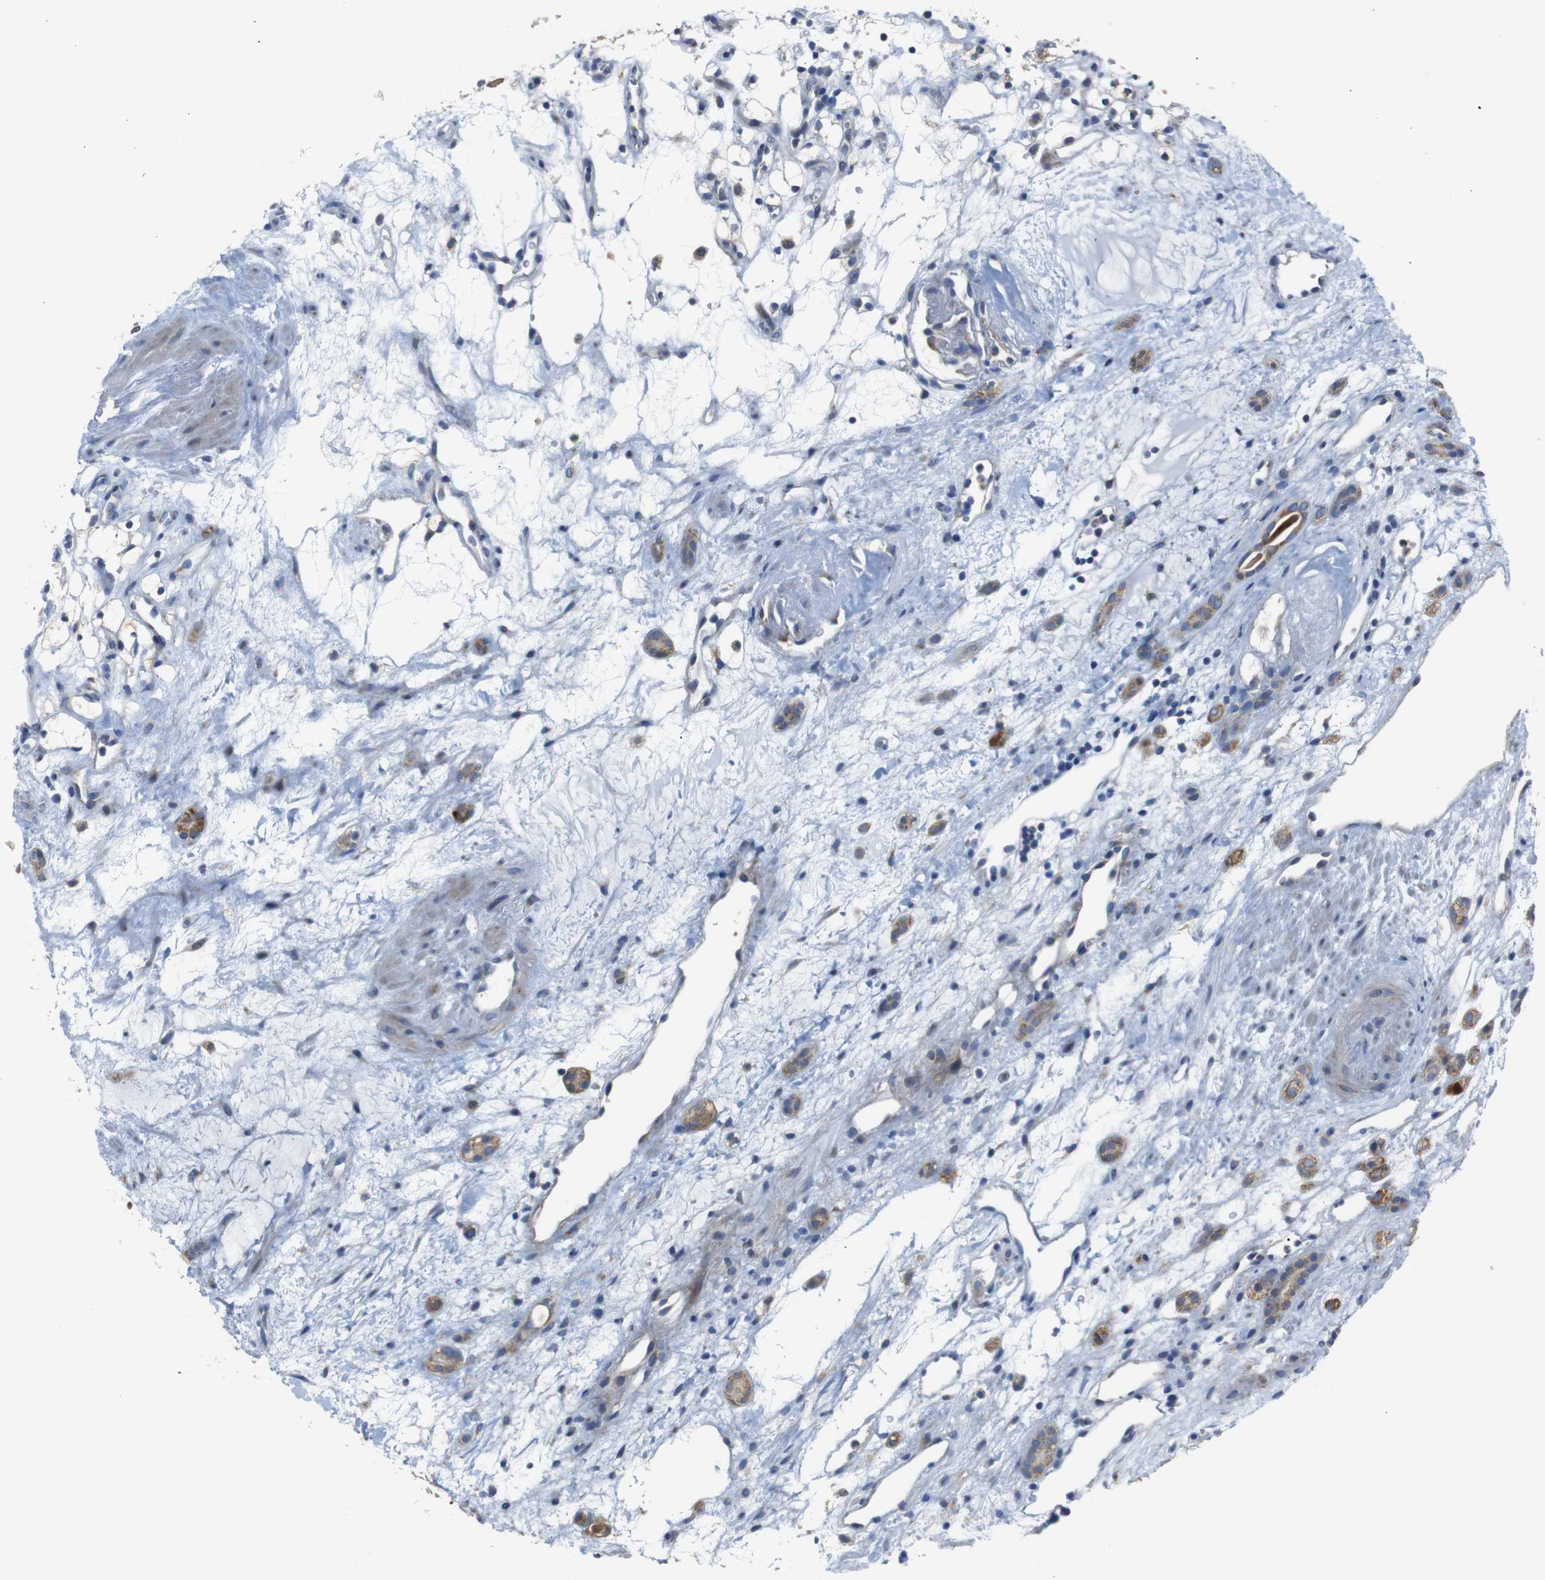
{"staining": {"intensity": "negative", "quantity": "none", "location": "none"}, "tissue": "renal cancer", "cell_type": "Tumor cells", "image_type": "cancer", "snomed": [{"axis": "morphology", "description": "Adenocarcinoma, NOS"}, {"axis": "topography", "description": "Kidney"}], "caption": "High magnification brightfield microscopy of renal cancer (adenocarcinoma) stained with DAB (3,3'-diaminobenzidine) (brown) and counterstained with hematoxylin (blue): tumor cells show no significant expression. Brightfield microscopy of immunohistochemistry stained with DAB (brown) and hematoxylin (blue), captured at high magnification.", "gene": "CHST10", "patient": {"sex": "female", "age": 60}}